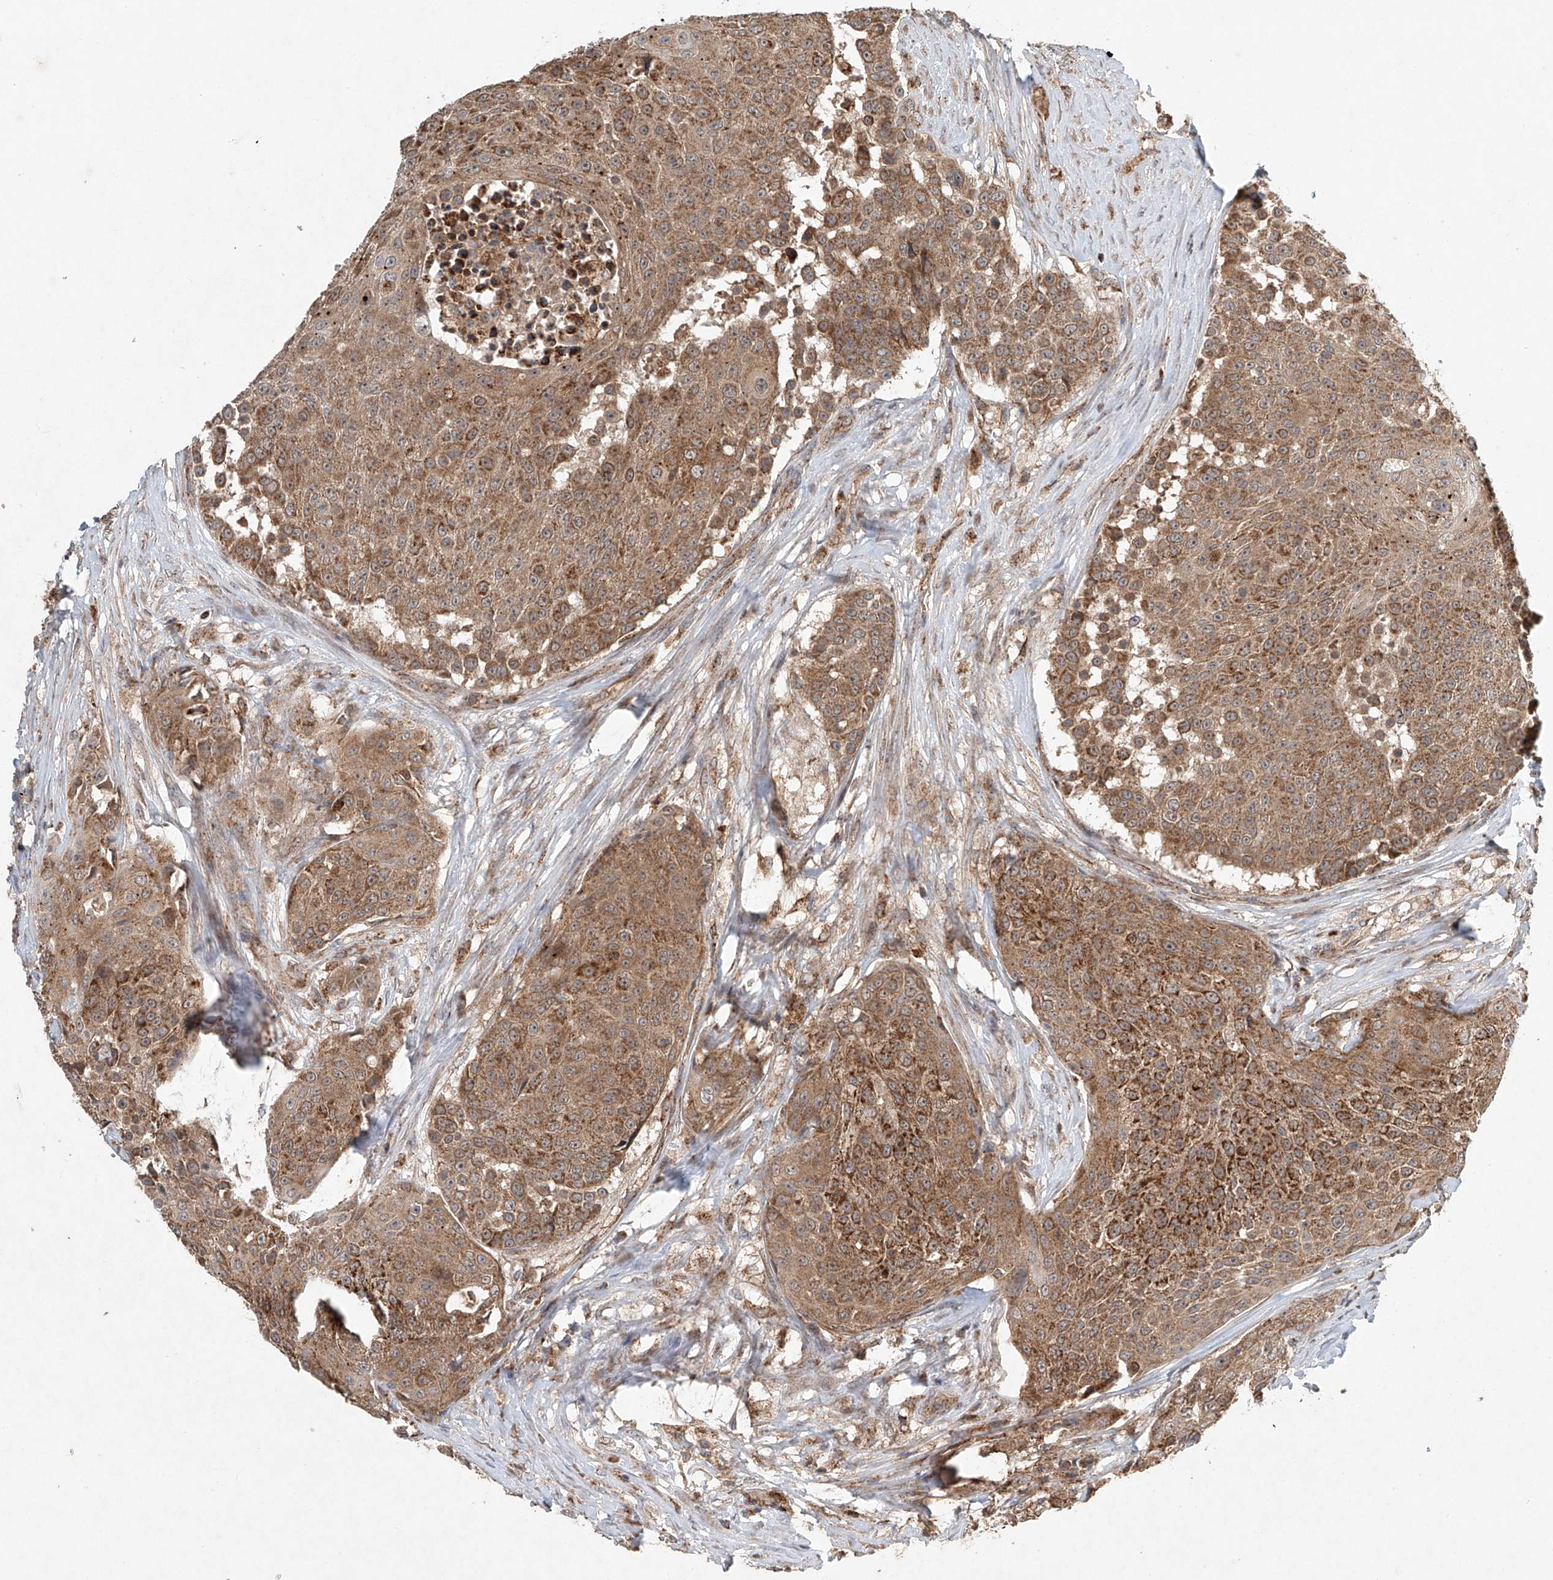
{"staining": {"intensity": "moderate", "quantity": ">75%", "location": "cytoplasmic/membranous"}, "tissue": "urothelial cancer", "cell_type": "Tumor cells", "image_type": "cancer", "snomed": [{"axis": "morphology", "description": "Urothelial carcinoma, High grade"}, {"axis": "topography", "description": "Urinary bladder"}], "caption": "Moderate cytoplasmic/membranous protein positivity is identified in about >75% of tumor cells in urothelial cancer.", "gene": "DCAF11", "patient": {"sex": "female", "age": 63}}